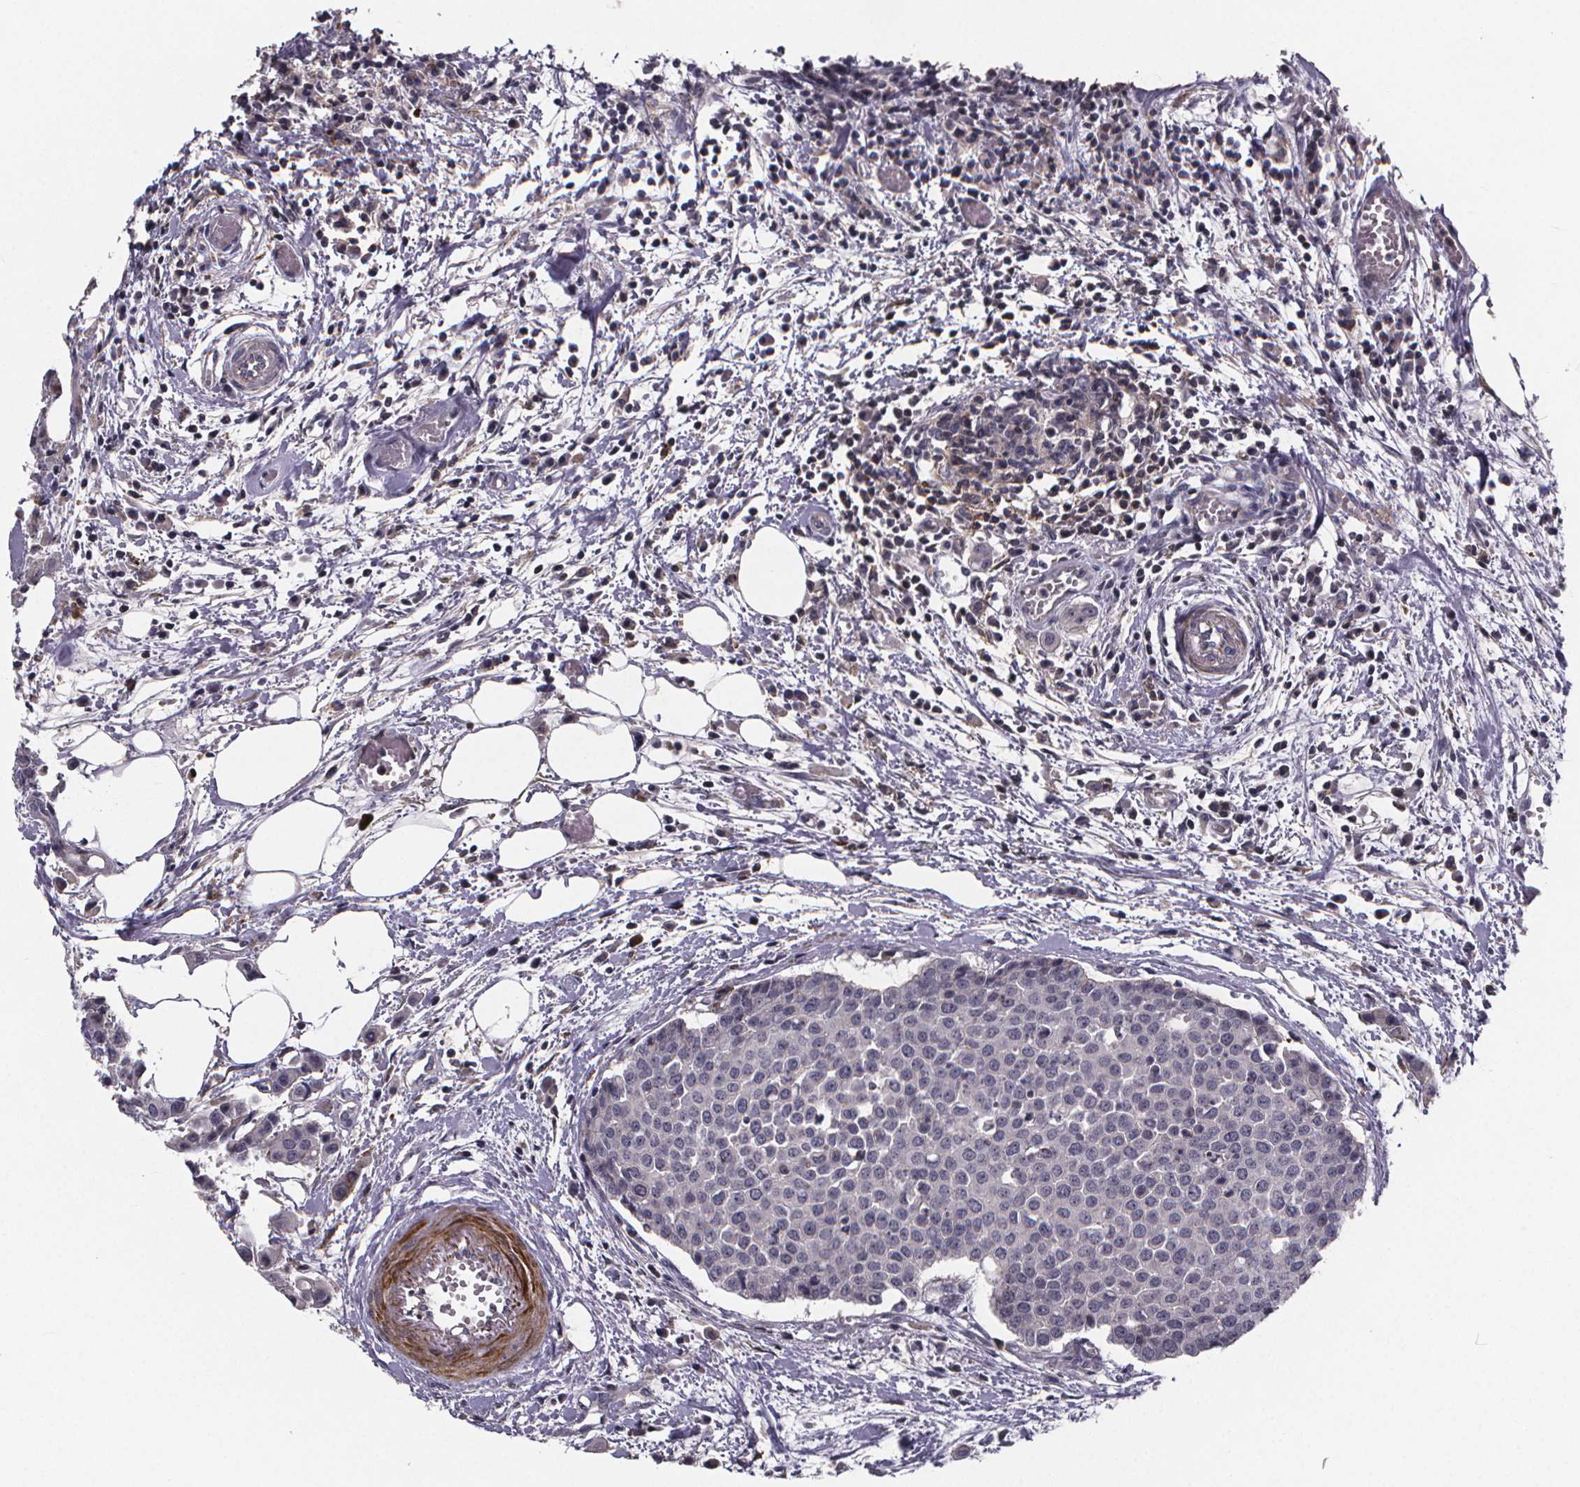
{"staining": {"intensity": "negative", "quantity": "none", "location": "none"}, "tissue": "carcinoid", "cell_type": "Tumor cells", "image_type": "cancer", "snomed": [{"axis": "morphology", "description": "Carcinoid, malignant, NOS"}, {"axis": "topography", "description": "Colon"}], "caption": "This is an immunohistochemistry (IHC) image of carcinoid. There is no staining in tumor cells.", "gene": "FBXW2", "patient": {"sex": "male", "age": 81}}